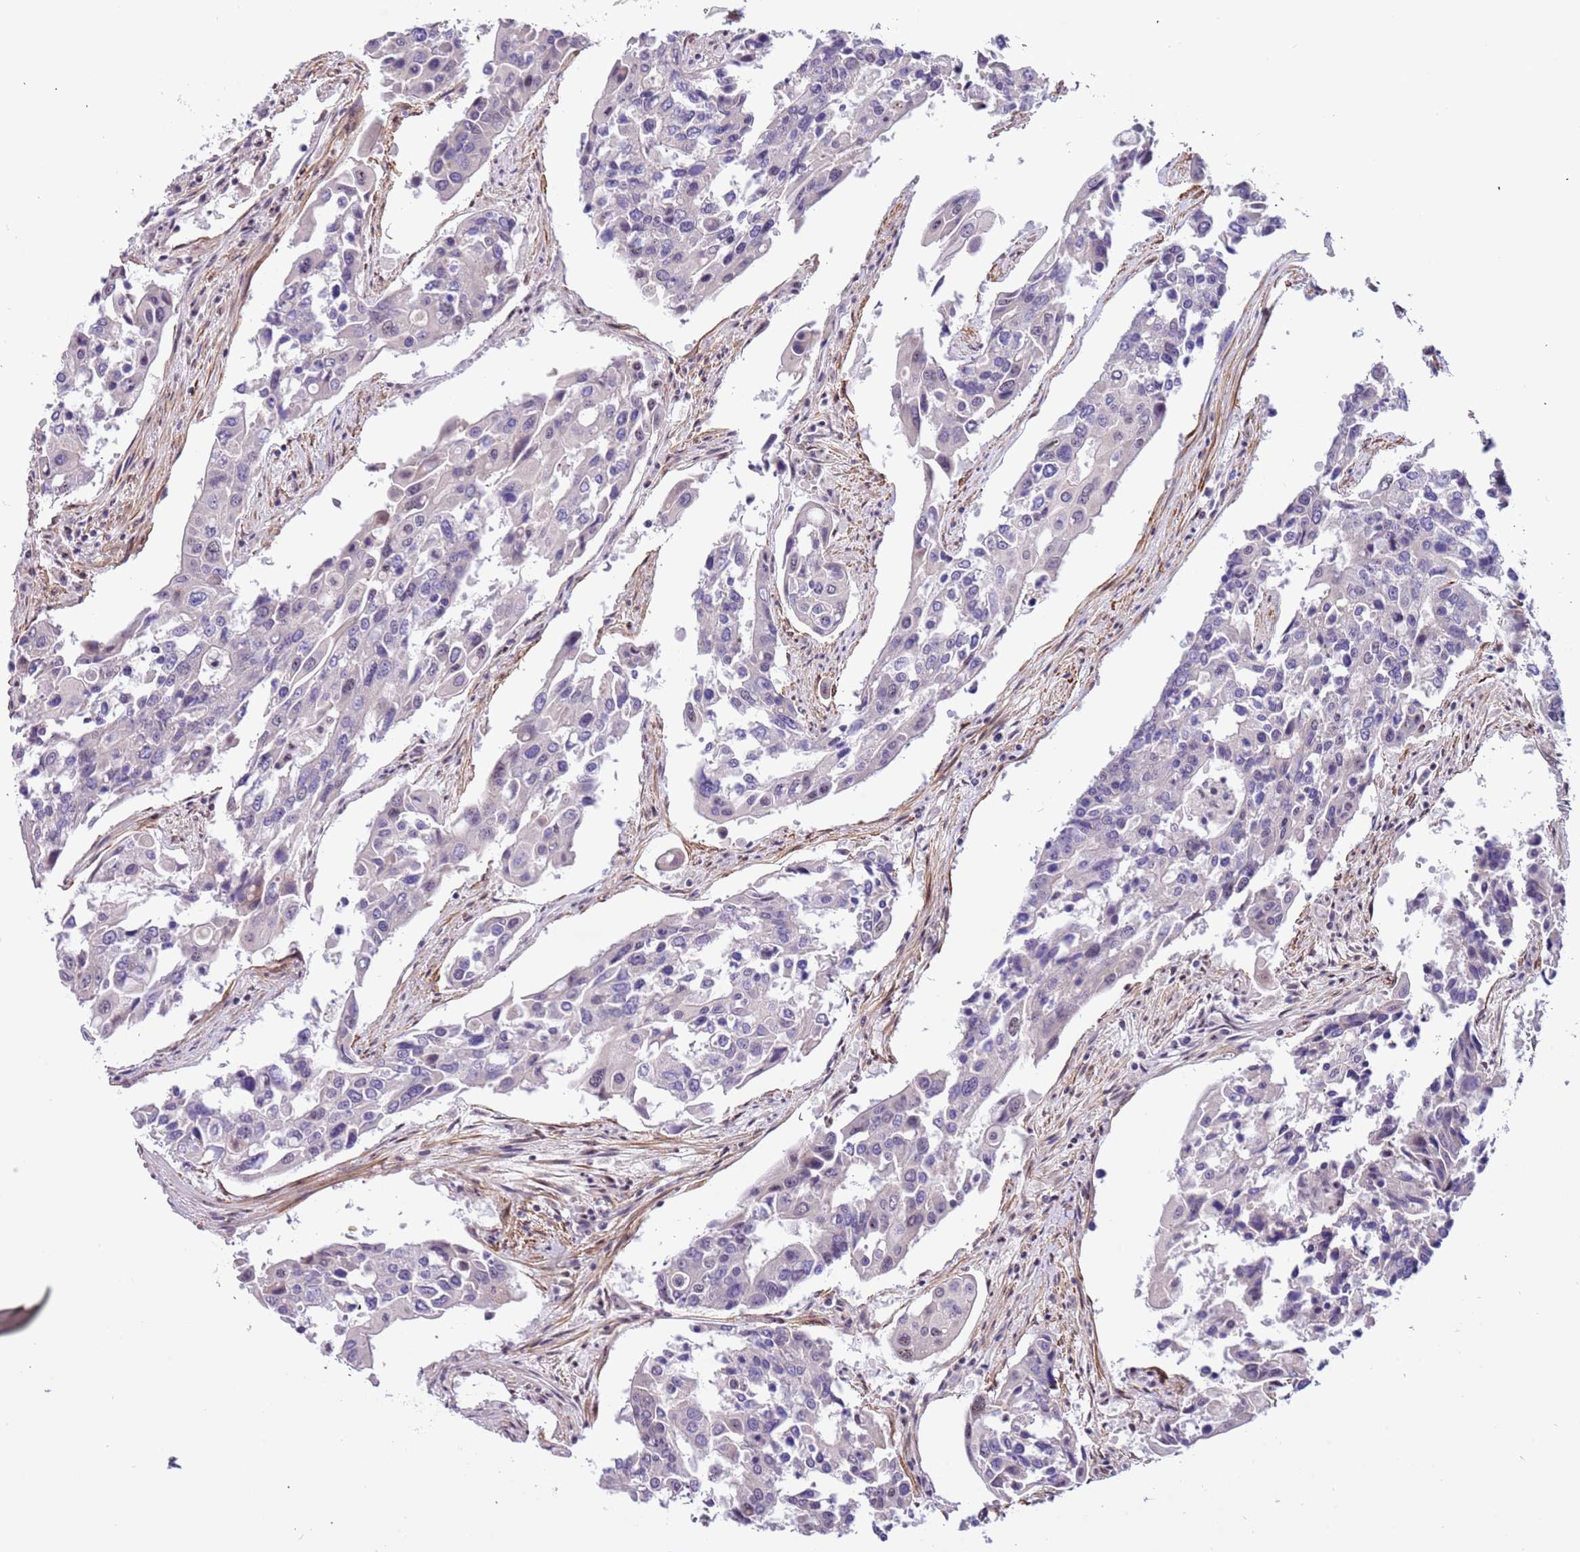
{"staining": {"intensity": "negative", "quantity": "none", "location": "none"}, "tissue": "colorectal cancer", "cell_type": "Tumor cells", "image_type": "cancer", "snomed": [{"axis": "morphology", "description": "Adenocarcinoma, NOS"}, {"axis": "topography", "description": "Colon"}], "caption": "Colorectal cancer (adenocarcinoma) was stained to show a protein in brown. There is no significant positivity in tumor cells.", "gene": "PLEKHH1", "patient": {"sex": "male", "age": 77}}